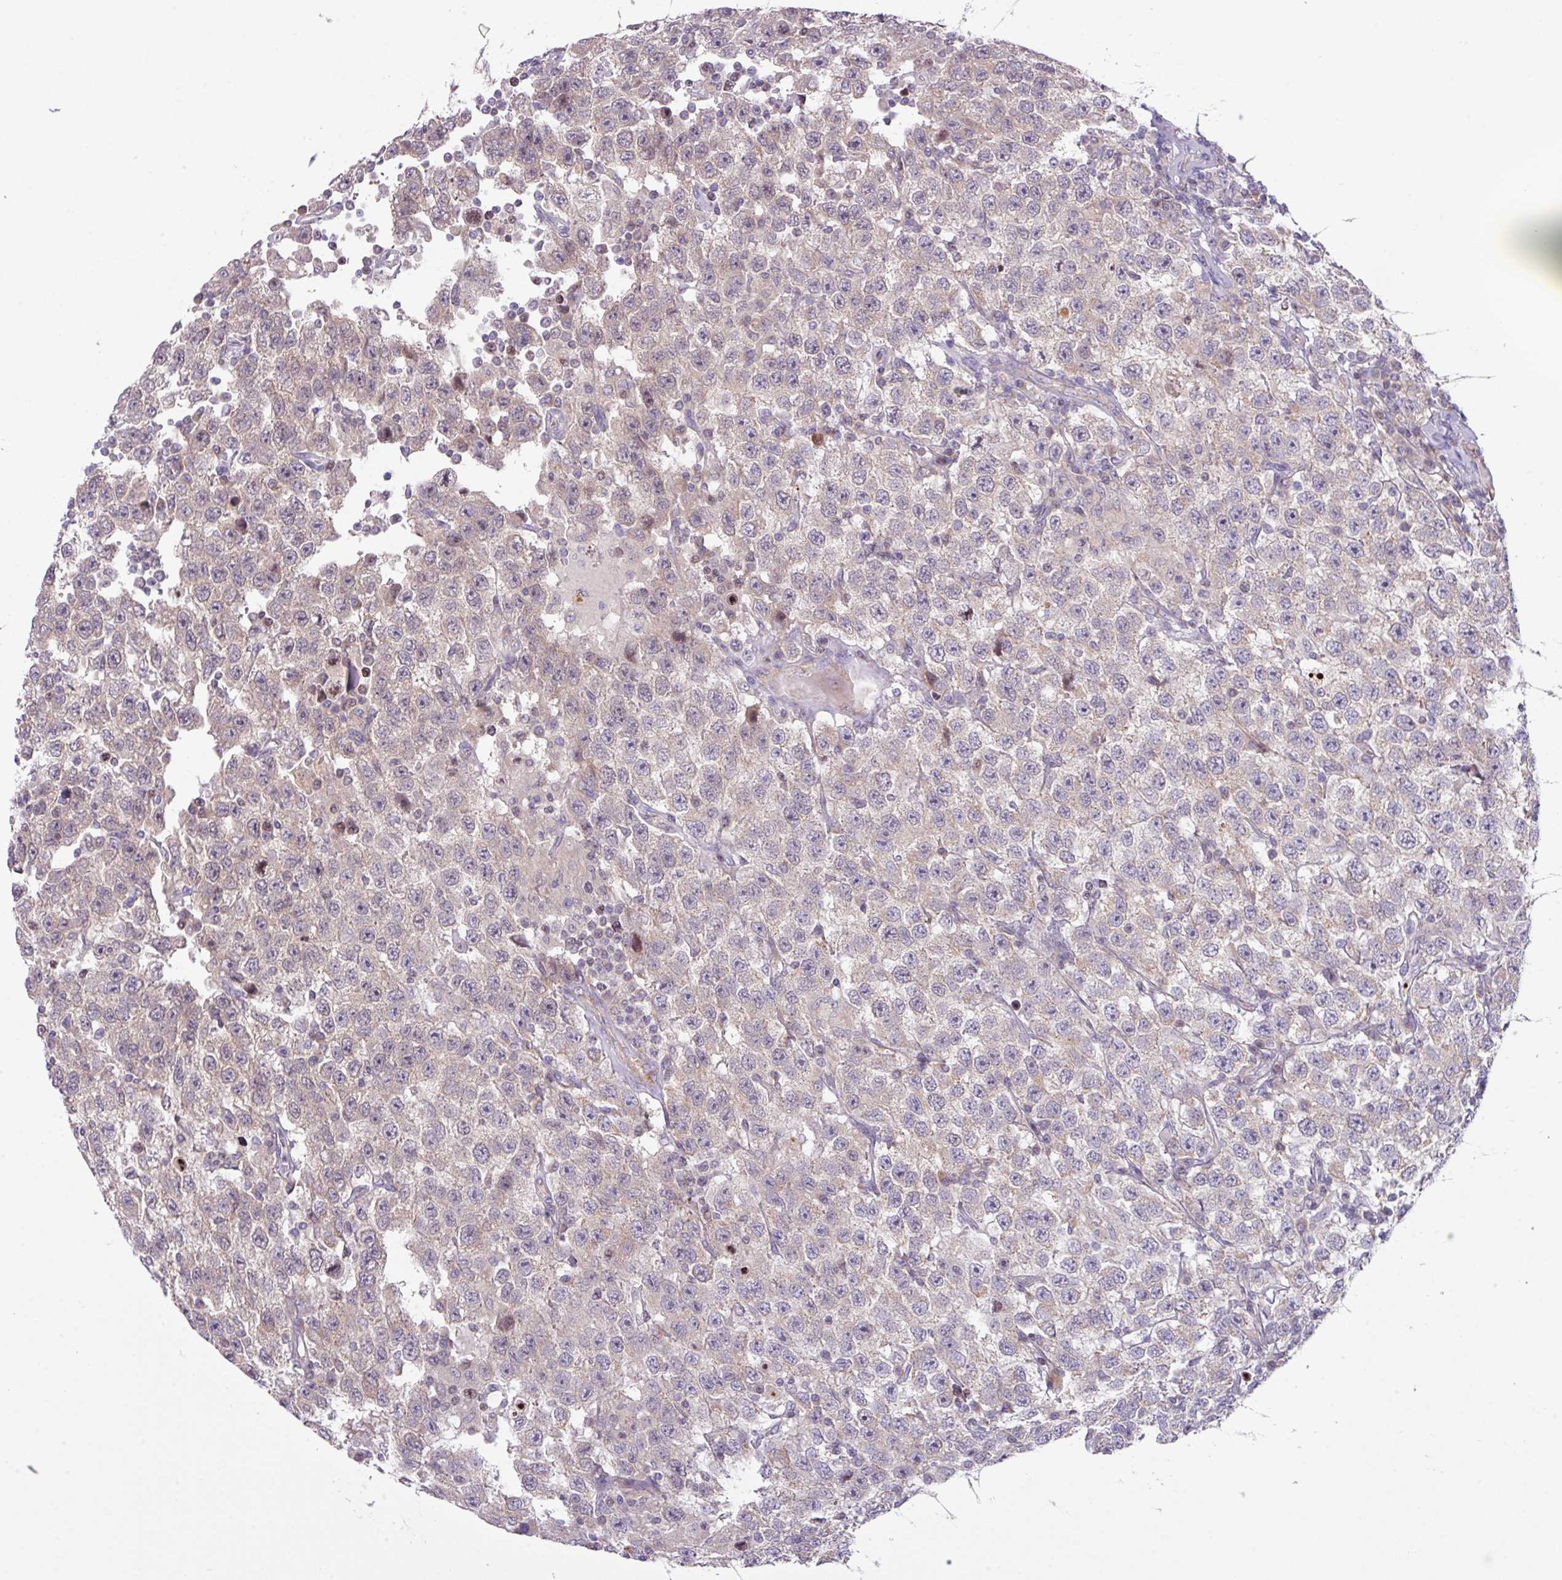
{"staining": {"intensity": "negative", "quantity": "none", "location": "none"}, "tissue": "testis cancer", "cell_type": "Tumor cells", "image_type": "cancer", "snomed": [{"axis": "morphology", "description": "Seminoma, NOS"}, {"axis": "topography", "description": "Testis"}], "caption": "IHC photomicrograph of neoplastic tissue: seminoma (testis) stained with DAB (3,3'-diaminobenzidine) exhibits no significant protein positivity in tumor cells.", "gene": "ZNF394", "patient": {"sex": "male", "age": 41}}